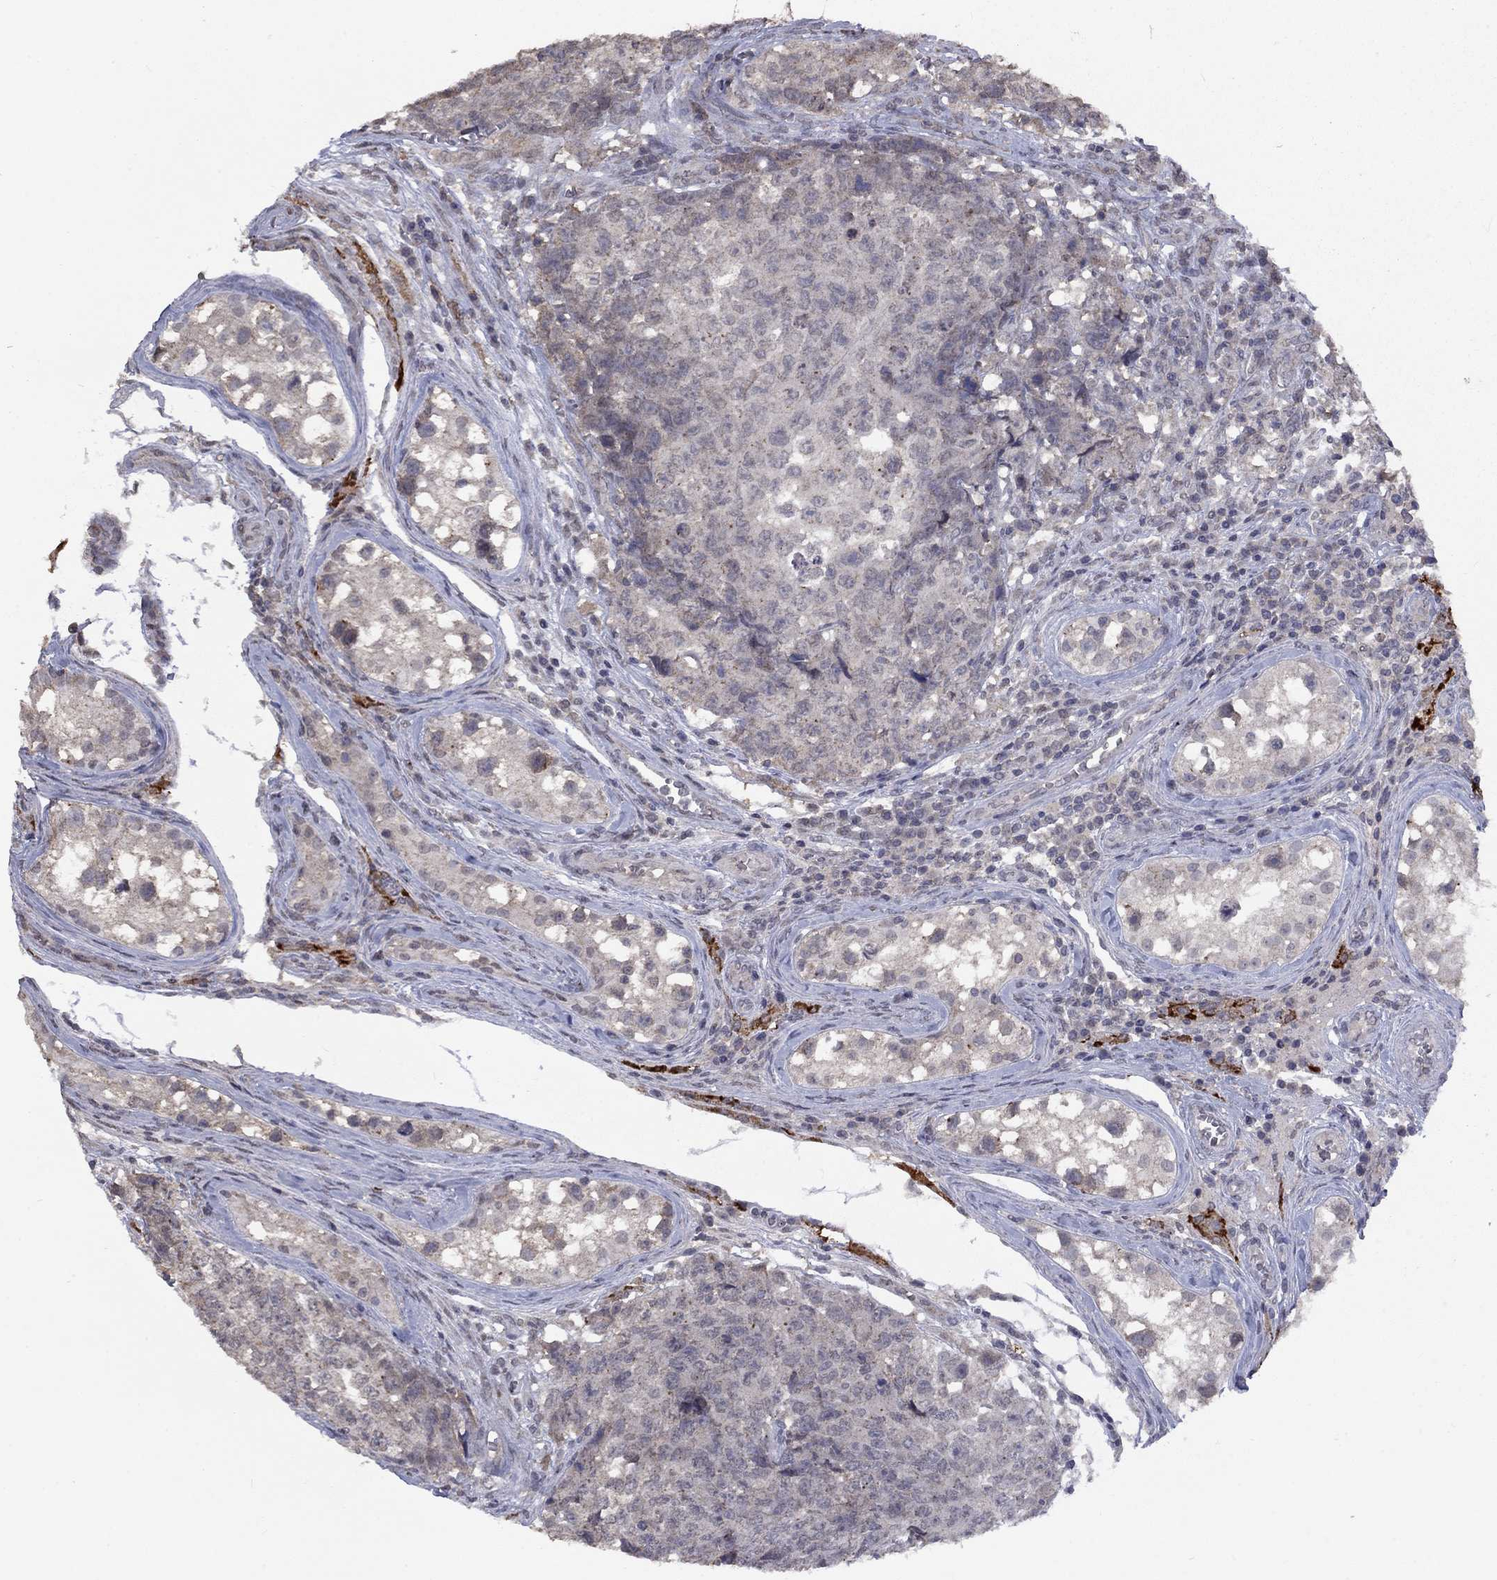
{"staining": {"intensity": "negative", "quantity": "none", "location": "none"}, "tissue": "testis cancer", "cell_type": "Tumor cells", "image_type": "cancer", "snomed": [{"axis": "morphology", "description": "Carcinoma, Embryonal, NOS"}, {"axis": "topography", "description": "Testis"}], "caption": "The IHC micrograph has no significant expression in tumor cells of testis cancer tissue. Brightfield microscopy of IHC stained with DAB (brown) and hematoxylin (blue), captured at high magnification.", "gene": "SPATA33", "patient": {"sex": "male", "age": 23}}